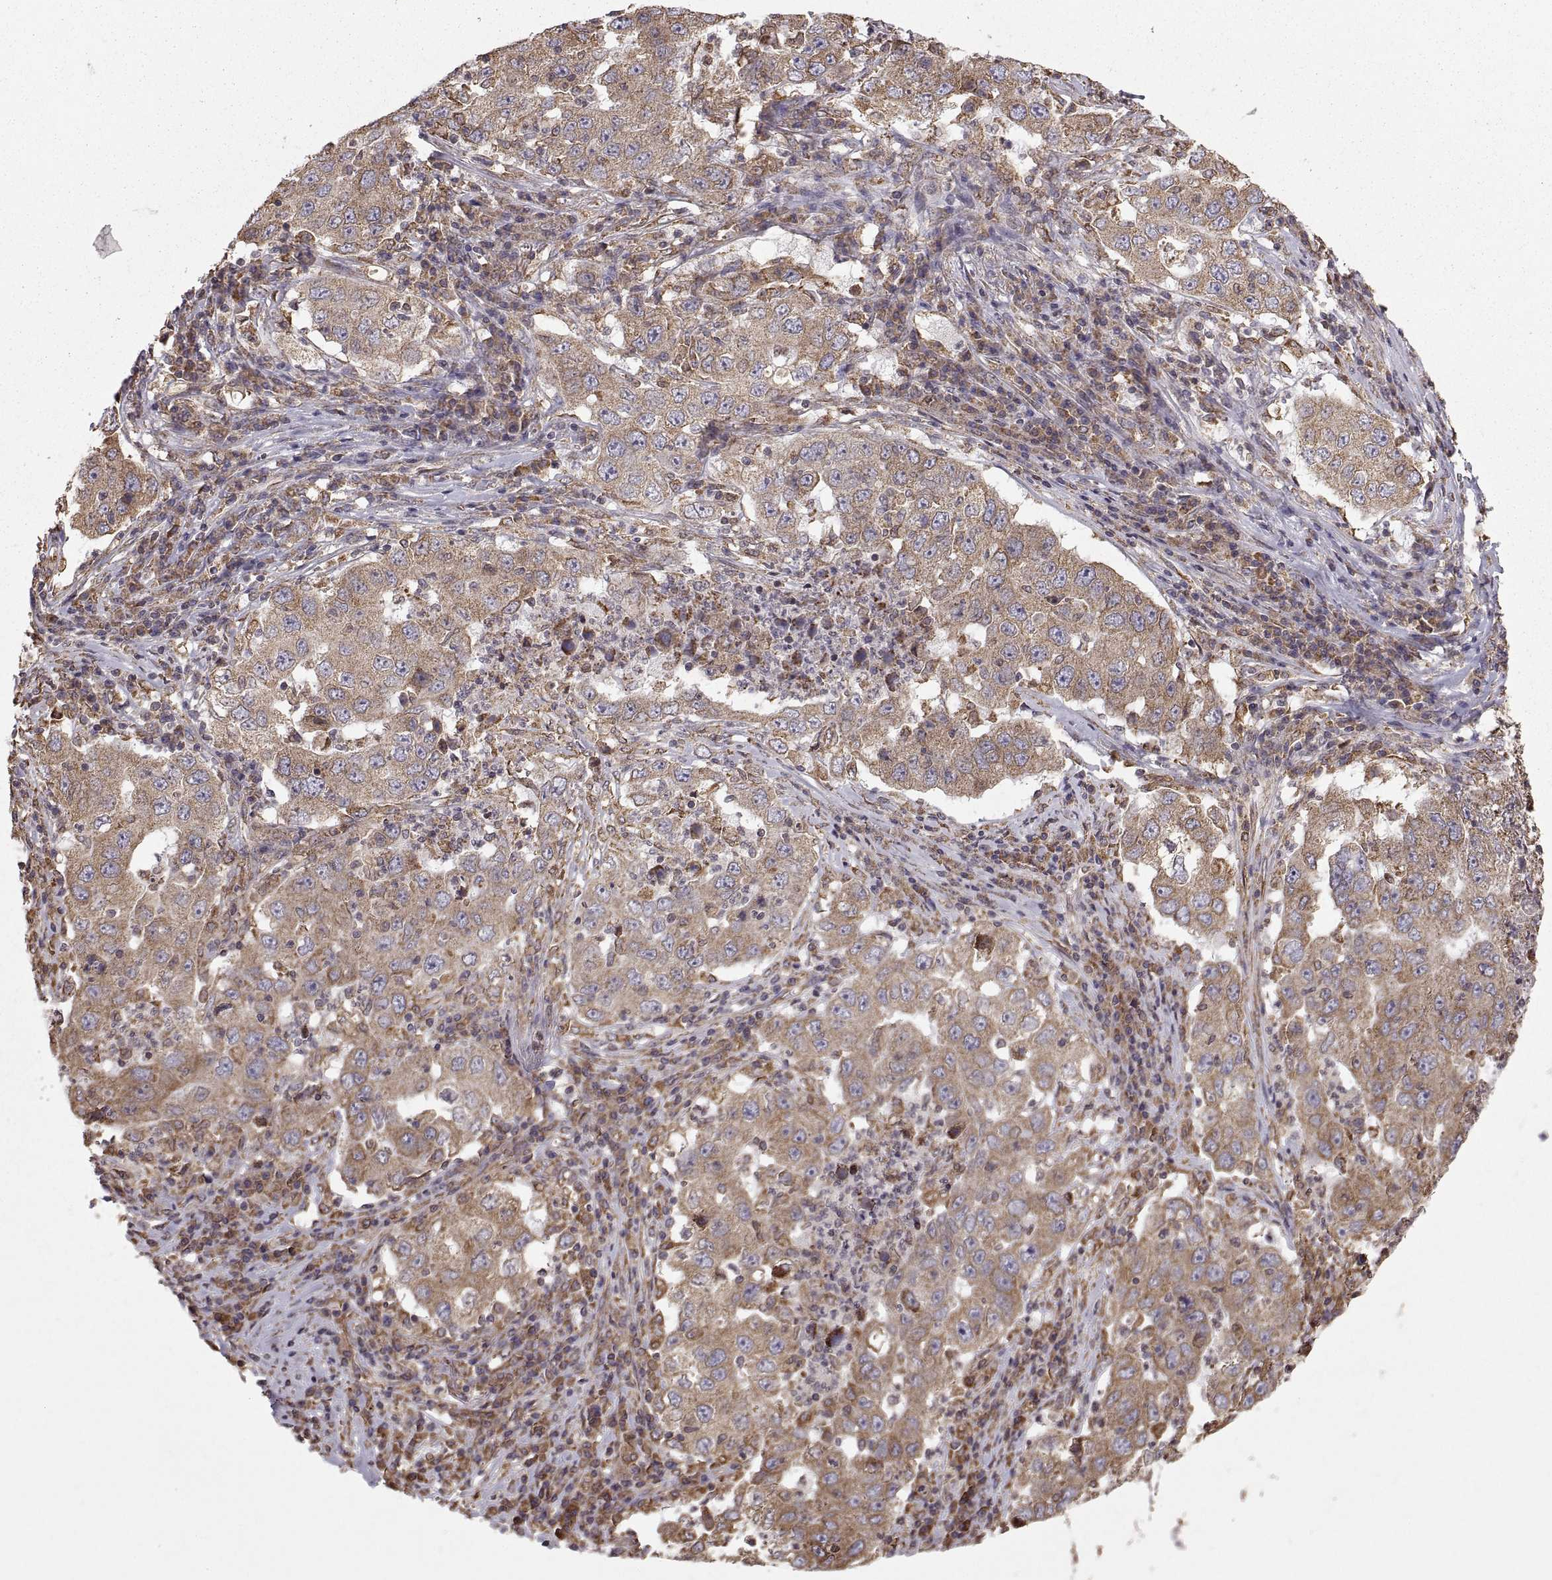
{"staining": {"intensity": "weak", "quantity": ">75%", "location": "cytoplasmic/membranous"}, "tissue": "lung cancer", "cell_type": "Tumor cells", "image_type": "cancer", "snomed": [{"axis": "morphology", "description": "Adenocarcinoma, NOS"}, {"axis": "topography", "description": "Lung"}], "caption": "Weak cytoplasmic/membranous expression is present in about >75% of tumor cells in lung adenocarcinoma. Immunohistochemistry (ihc) stains the protein of interest in brown and the nuclei are stained blue.", "gene": "PDIA3", "patient": {"sex": "male", "age": 73}}